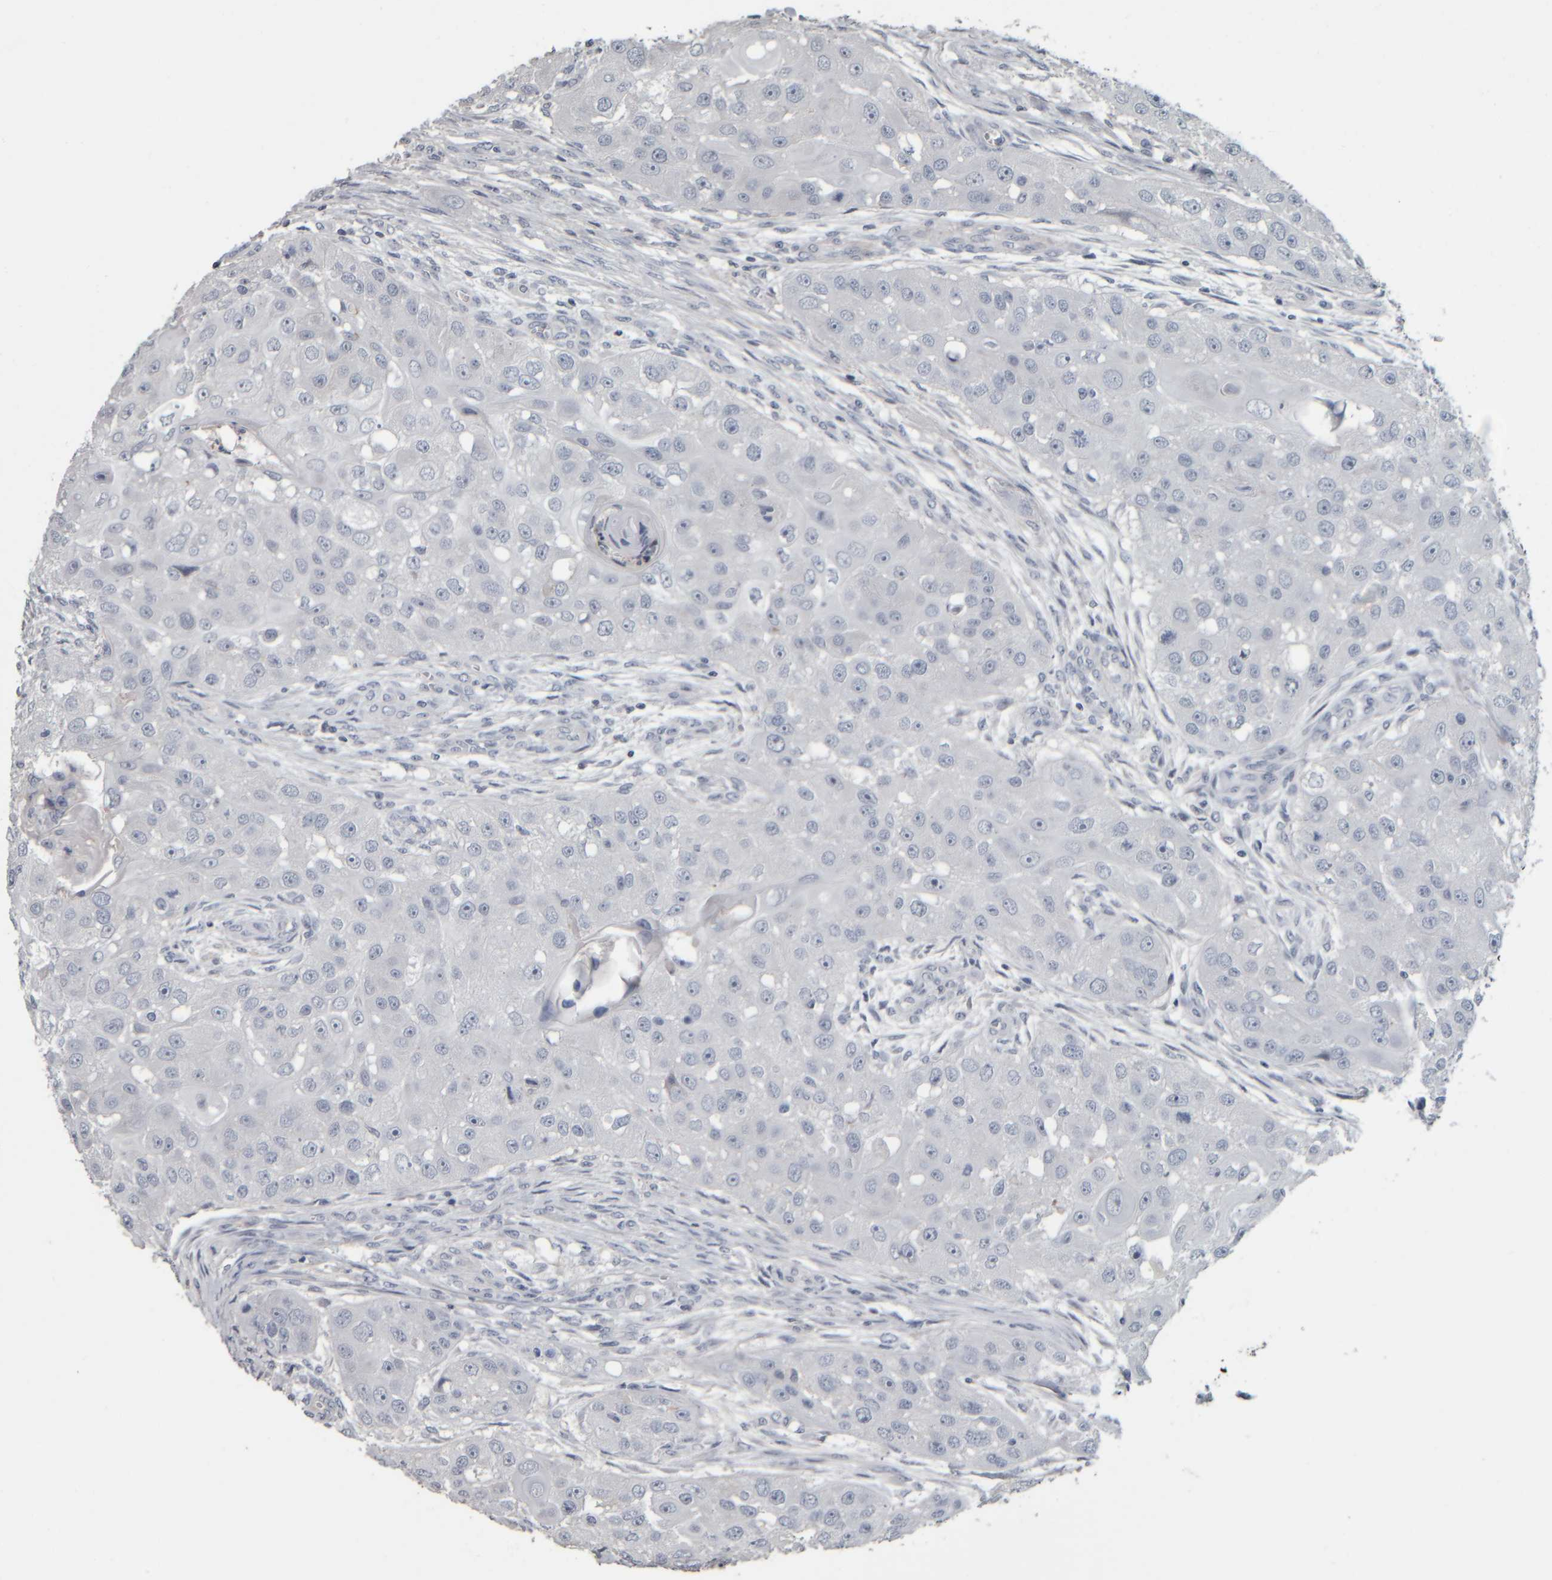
{"staining": {"intensity": "negative", "quantity": "none", "location": "none"}, "tissue": "head and neck cancer", "cell_type": "Tumor cells", "image_type": "cancer", "snomed": [{"axis": "morphology", "description": "Normal tissue, NOS"}, {"axis": "morphology", "description": "Squamous cell carcinoma, NOS"}, {"axis": "topography", "description": "Skeletal muscle"}, {"axis": "topography", "description": "Head-Neck"}], "caption": "Protein analysis of head and neck cancer (squamous cell carcinoma) exhibits no significant expression in tumor cells. (Stains: DAB (3,3'-diaminobenzidine) IHC with hematoxylin counter stain, Microscopy: brightfield microscopy at high magnification).", "gene": "CAVIN4", "patient": {"sex": "male", "age": 51}}